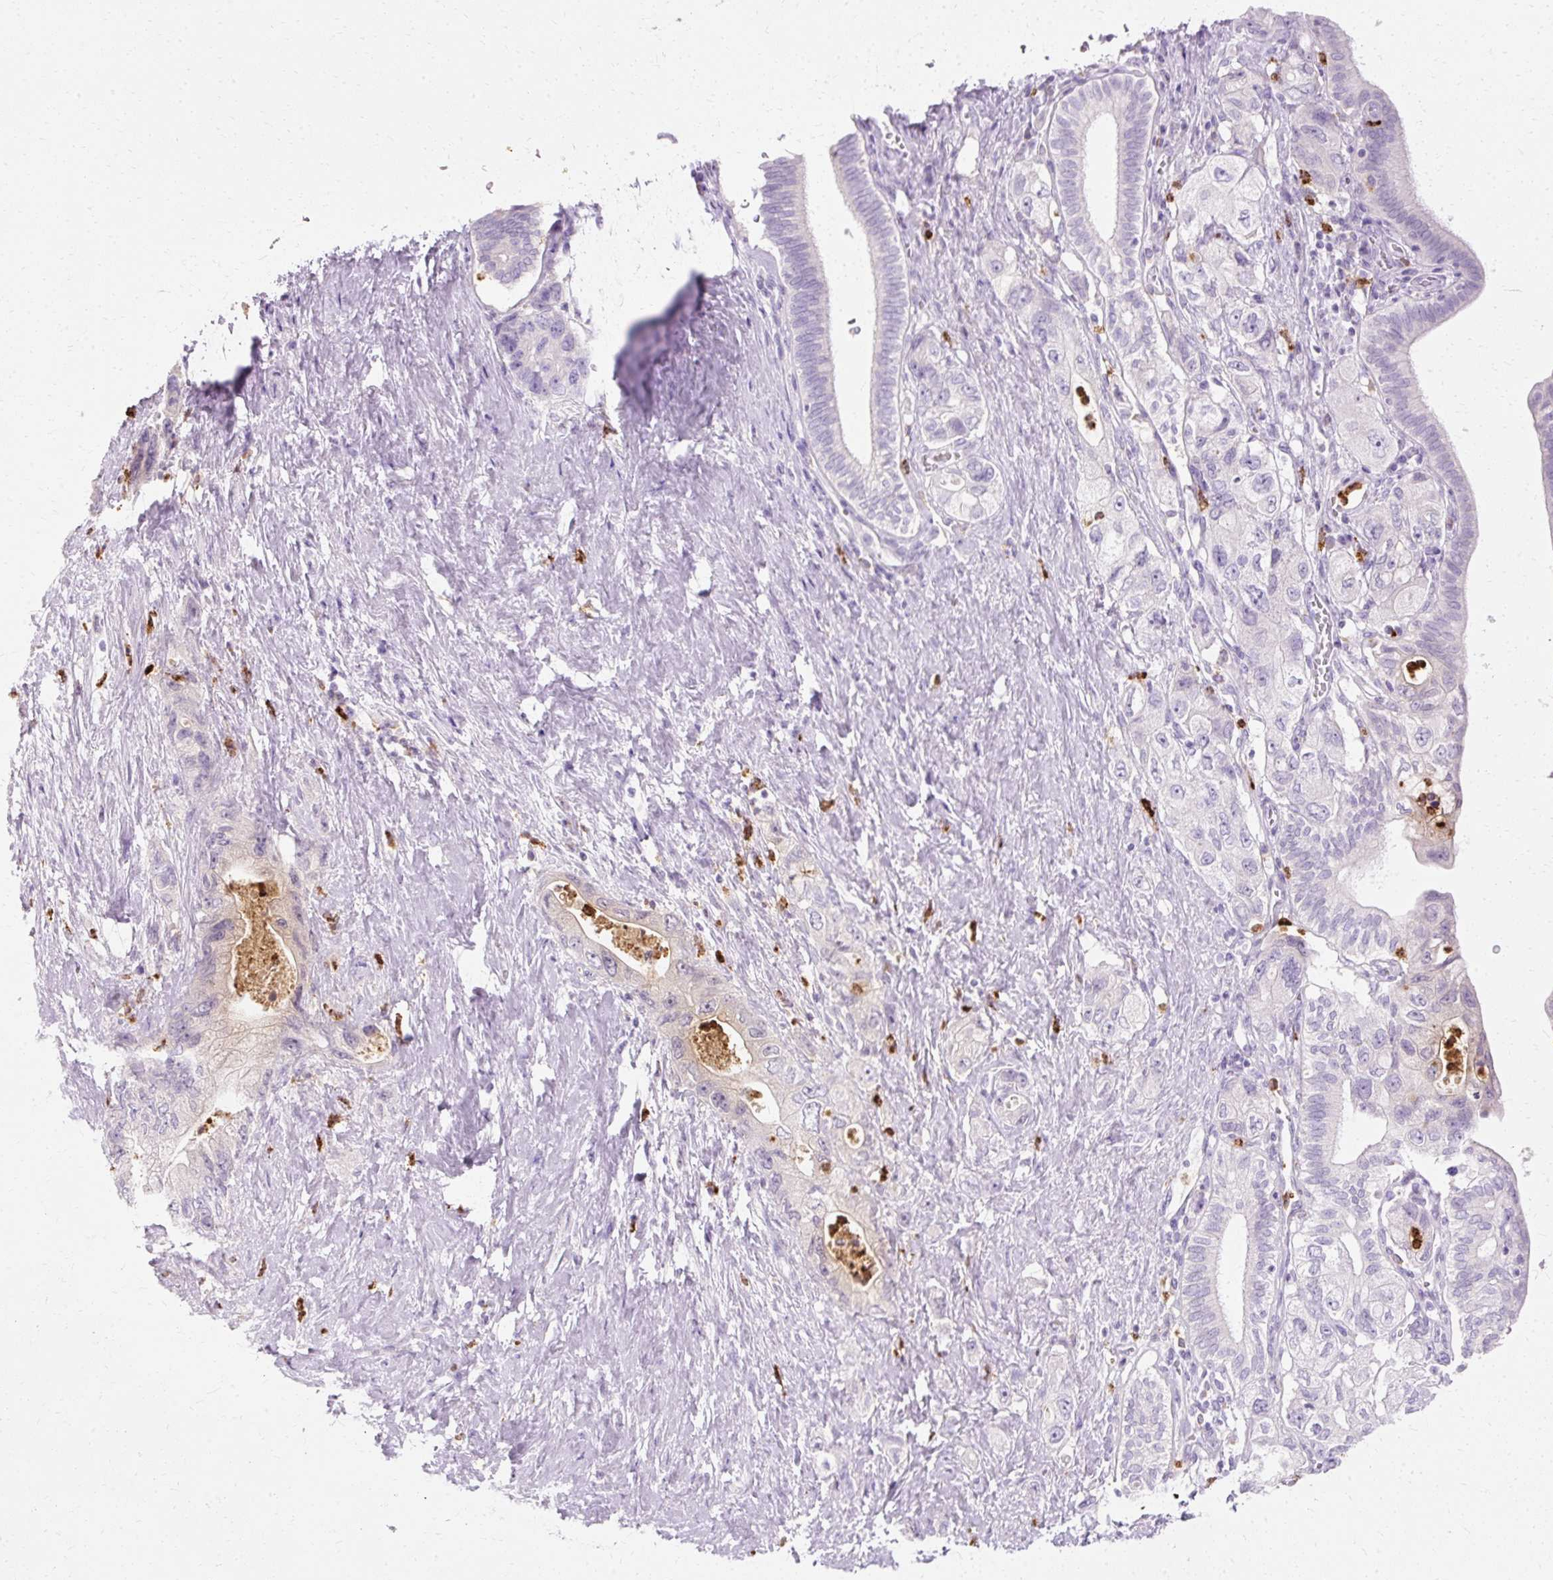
{"staining": {"intensity": "negative", "quantity": "none", "location": "none"}, "tissue": "pancreatic cancer", "cell_type": "Tumor cells", "image_type": "cancer", "snomed": [{"axis": "morphology", "description": "Adenocarcinoma, NOS"}, {"axis": "topography", "description": "Pancreas"}], "caption": "The immunohistochemistry (IHC) micrograph has no significant staining in tumor cells of pancreatic cancer (adenocarcinoma) tissue. Nuclei are stained in blue.", "gene": "DEFA1", "patient": {"sex": "female", "age": 73}}